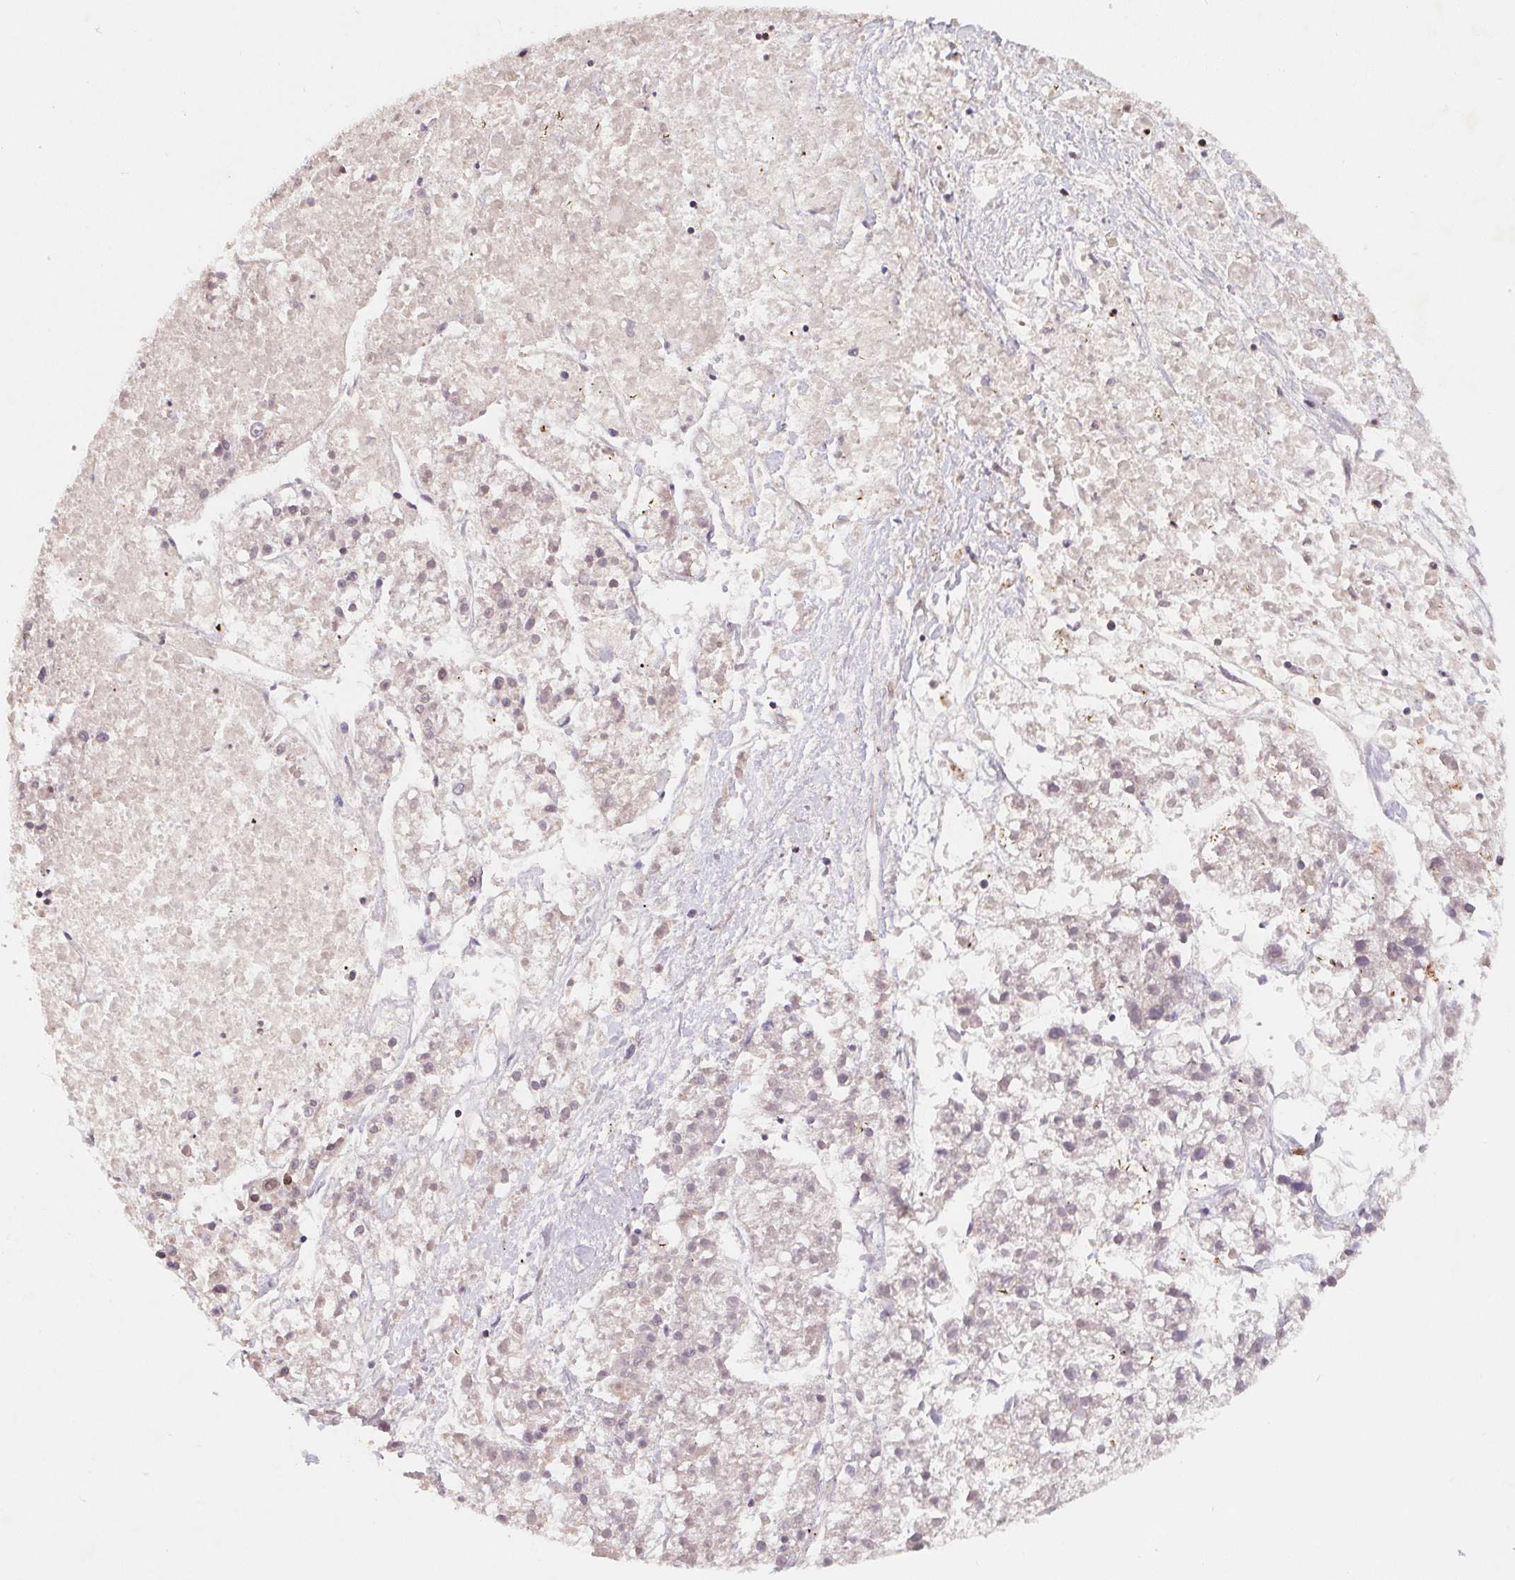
{"staining": {"intensity": "negative", "quantity": "none", "location": "none"}, "tissue": "liver cancer", "cell_type": "Tumor cells", "image_type": "cancer", "snomed": [{"axis": "morphology", "description": "Carcinoma, Hepatocellular, NOS"}, {"axis": "topography", "description": "Liver"}], "caption": "A high-resolution image shows immunohistochemistry staining of hepatocellular carcinoma (liver), which shows no significant staining in tumor cells. (Immunohistochemistry, brightfield microscopy, high magnification).", "gene": "HMGN3", "patient": {"sex": "male", "age": 56}}